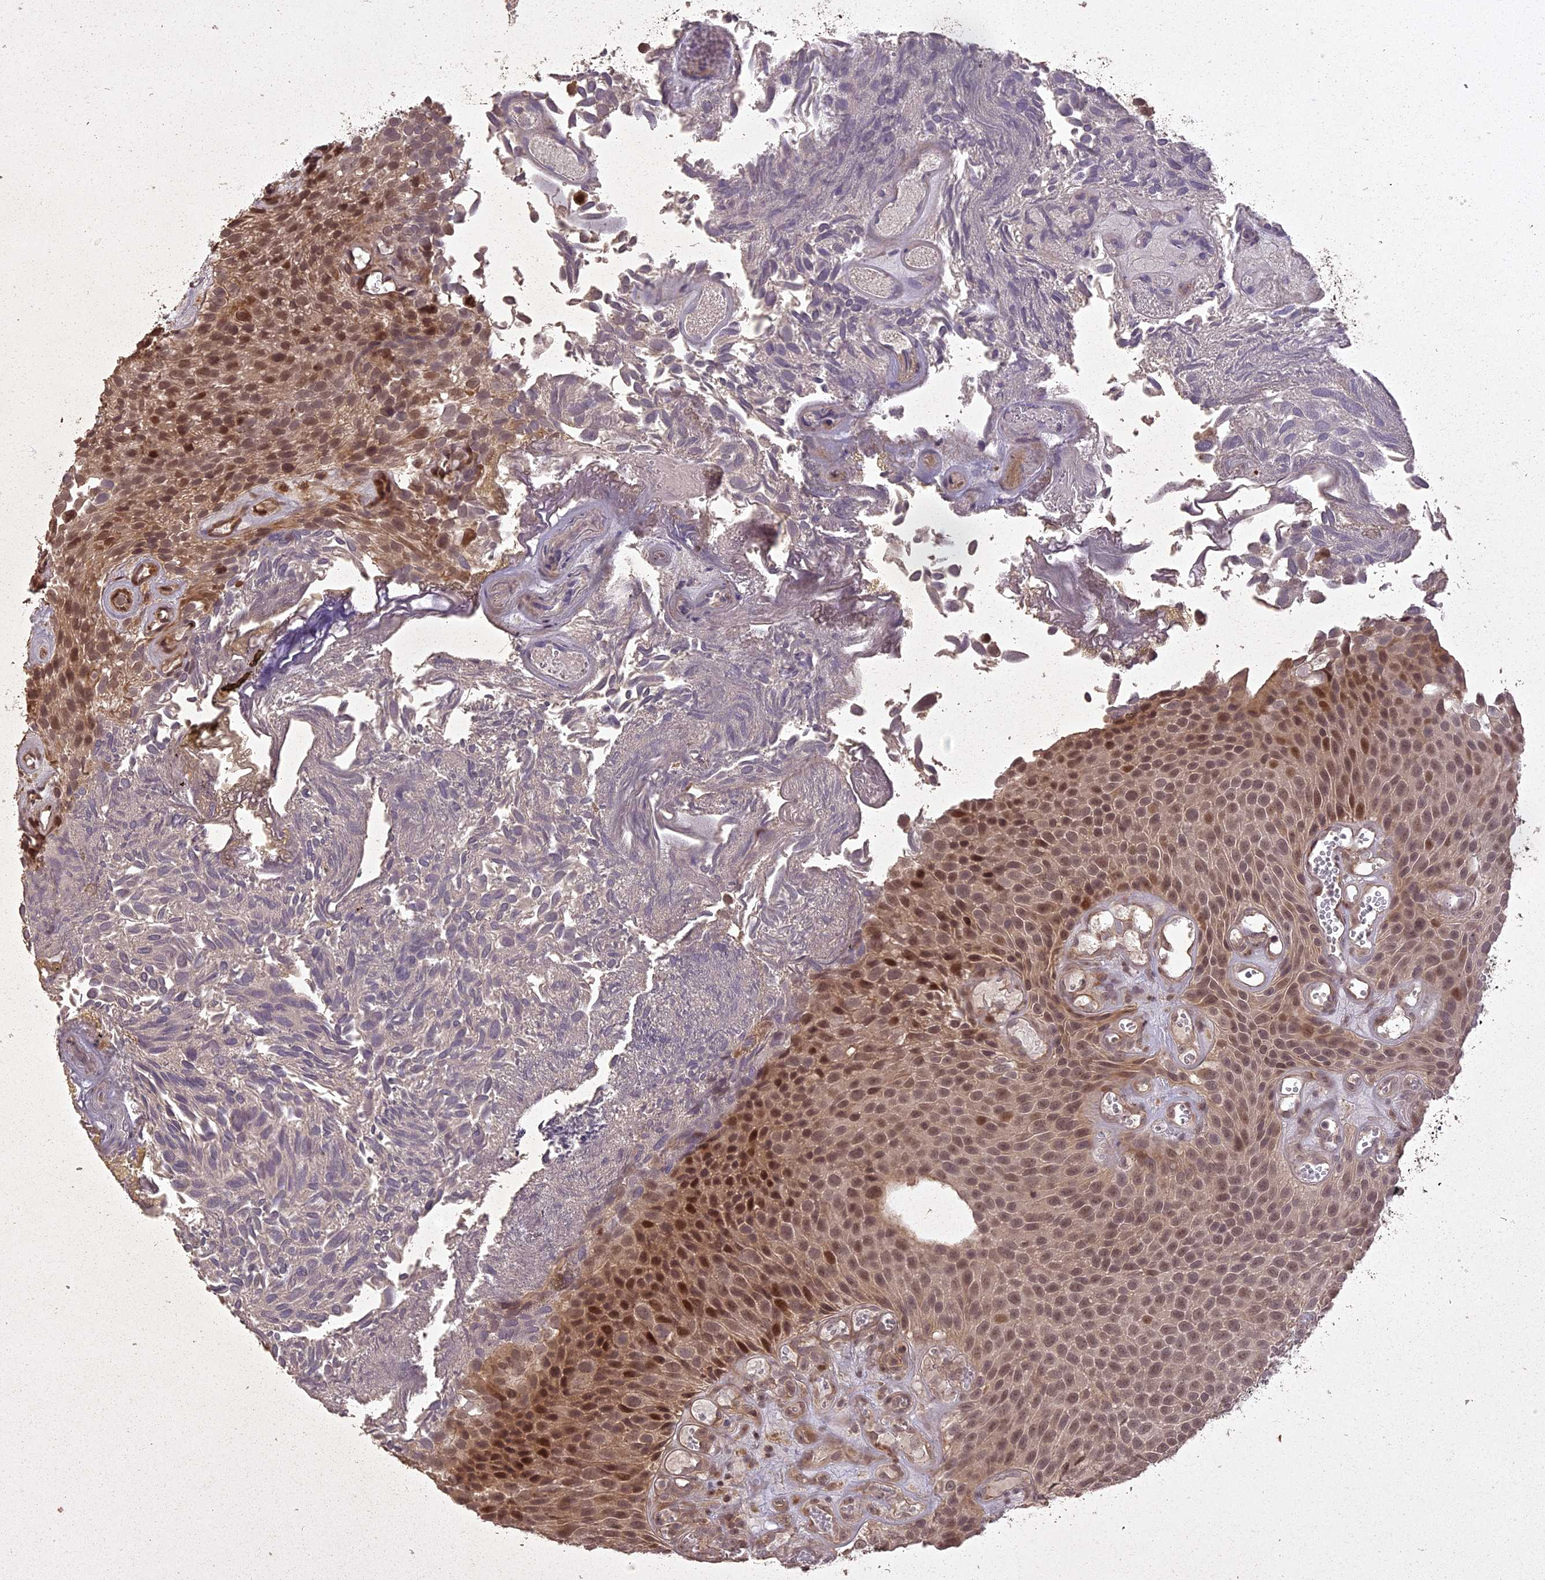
{"staining": {"intensity": "moderate", "quantity": ">75%", "location": "nuclear"}, "tissue": "urothelial cancer", "cell_type": "Tumor cells", "image_type": "cancer", "snomed": [{"axis": "morphology", "description": "Urothelial carcinoma, Low grade"}, {"axis": "topography", "description": "Urinary bladder"}], "caption": "Immunohistochemical staining of human urothelial carcinoma (low-grade) displays medium levels of moderate nuclear protein expression in about >75% of tumor cells.", "gene": "LIN37", "patient": {"sex": "male", "age": 89}}